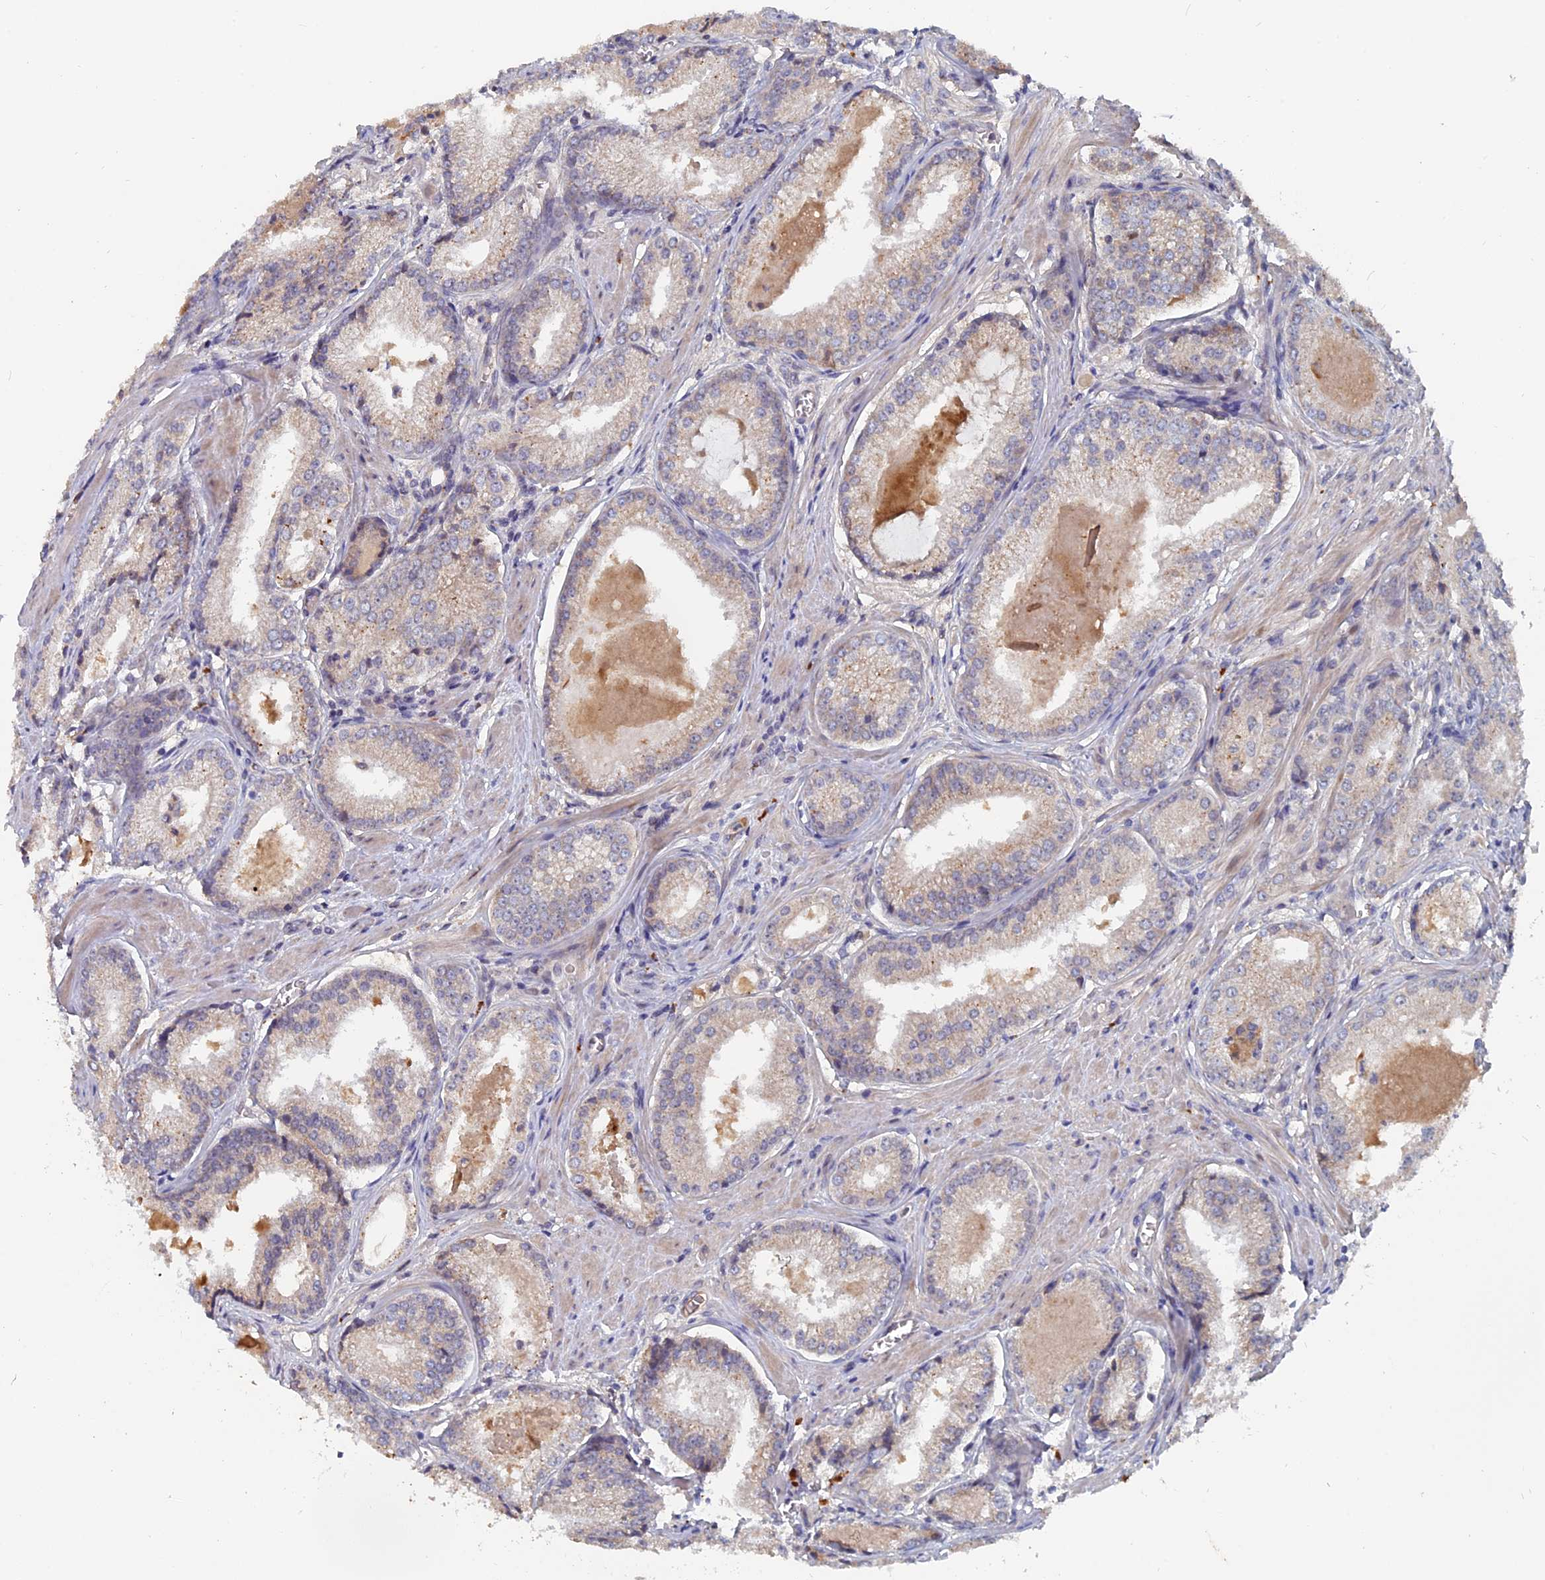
{"staining": {"intensity": "weak", "quantity": "25%-75%", "location": "cytoplasmic/membranous"}, "tissue": "prostate cancer", "cell_type": "Tumor cells", "image_type": "cancer", "snomed": [{"axis": "morphology", "description": "Adenocarcinoma, Low grade"}, {"axis": "topography", "description": "Prostate"}], "caption": "Protein staining by IHC displays weak cytoplasmic/membranous expression in about 25%-75% of tumor cells in adenocarcinoma (low-grade) (prostate). The staining was performed using DAB to visualize the protein expression in brown, while the nuclei were stained in blue with hematoxylin (Magnification: 20x).", "gene": "SLC33A1", "patient": {"sex": "male", "age": 54}}